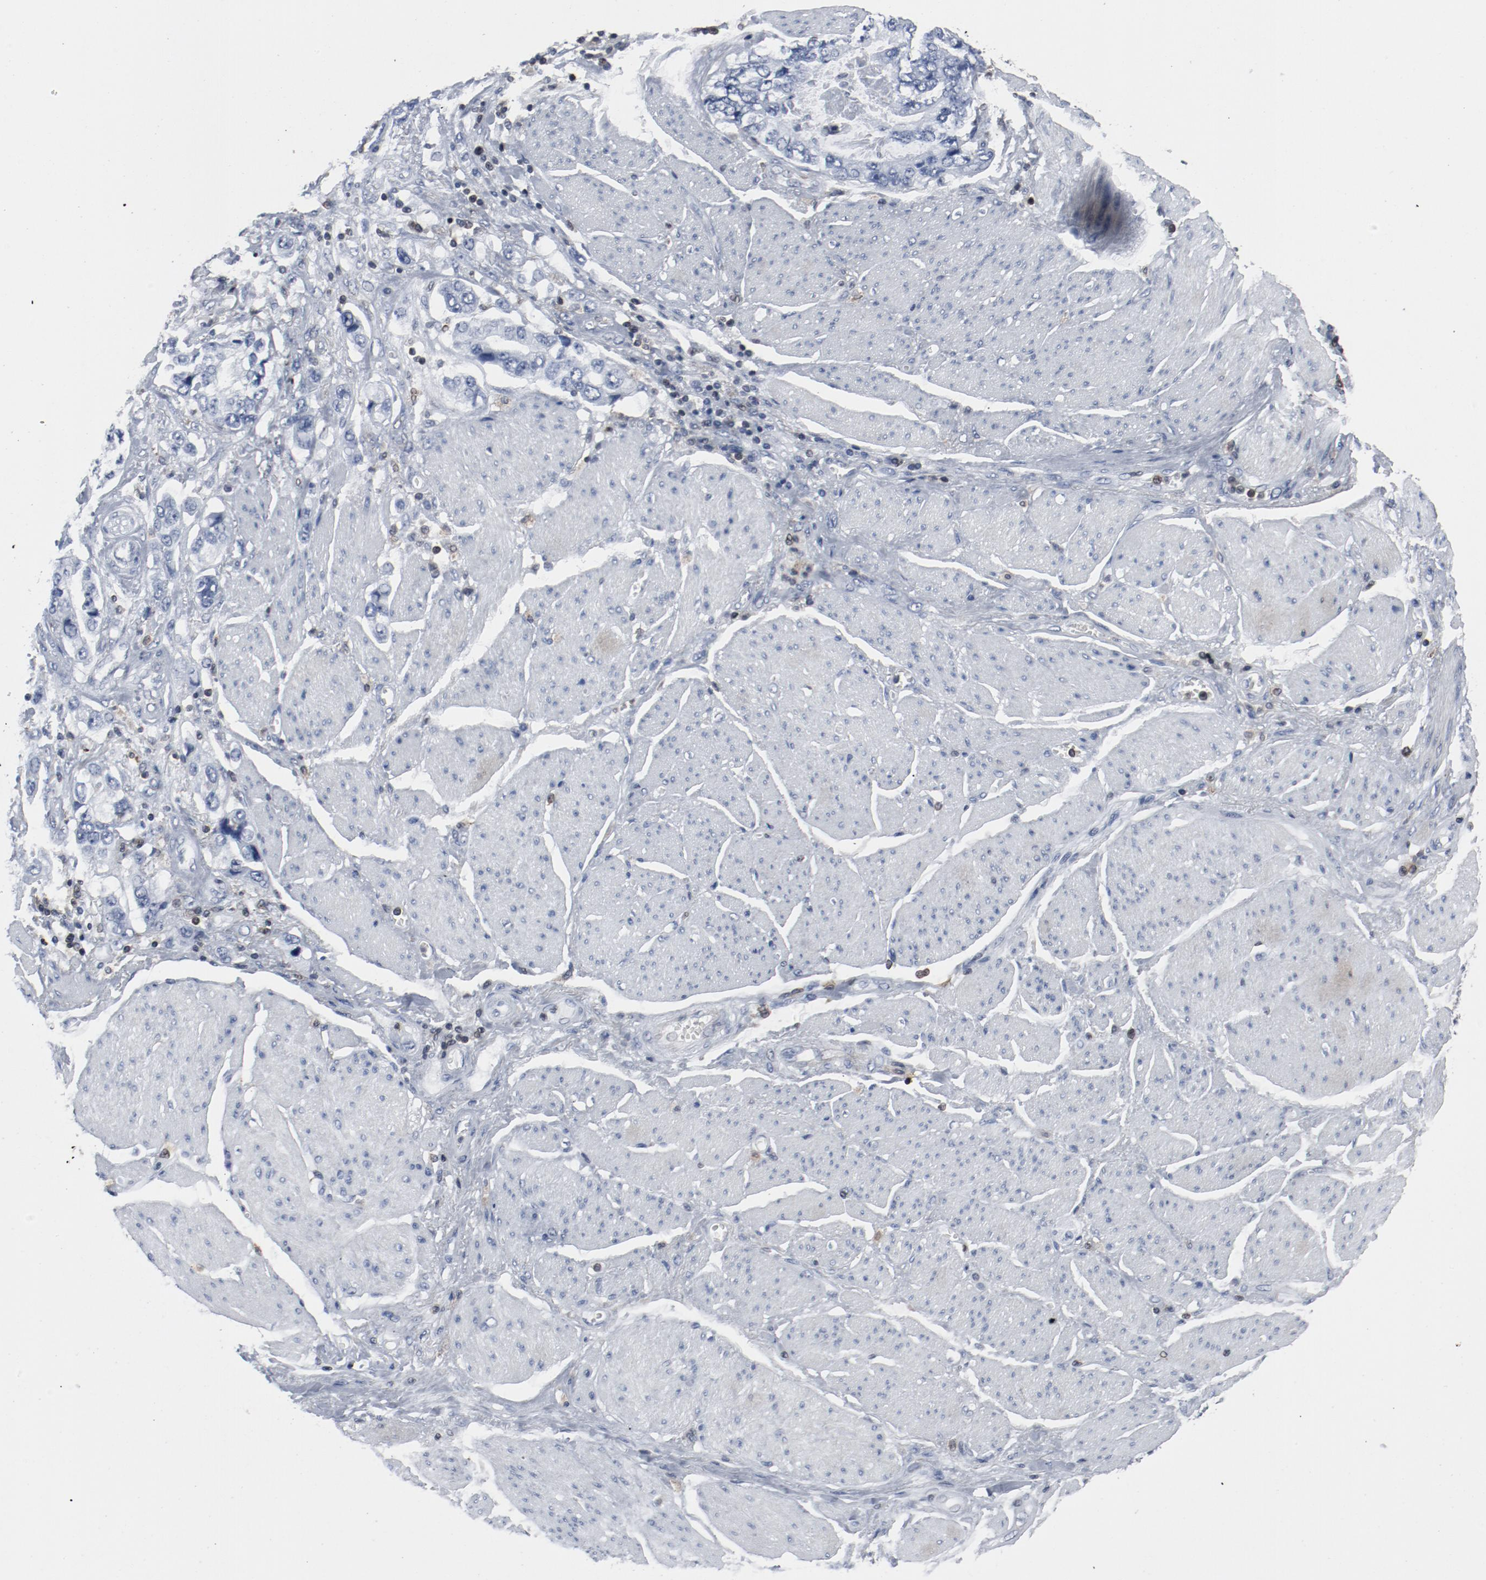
{"staining": {"intensity": "negative", "quantity": "none", "location": "none"}, "tissue": "stomach cancer", "cell_type": "Tumor cells", "image_type": "cancer", "snomed": [{"axis": "morphology", "description": "Adenocarcinoma, NOS"}, {"axis": "topography", "description": "Pancreas"}, {"axis": "topography", "description": "Stomach, upper"}], "caption": "Immunohistochemistry (IHC) of stomach adenocarcinoma exhibits no expression in tumor cells.", "gene": "LCP2", "patient": {"sex": "male", "age": 77}}